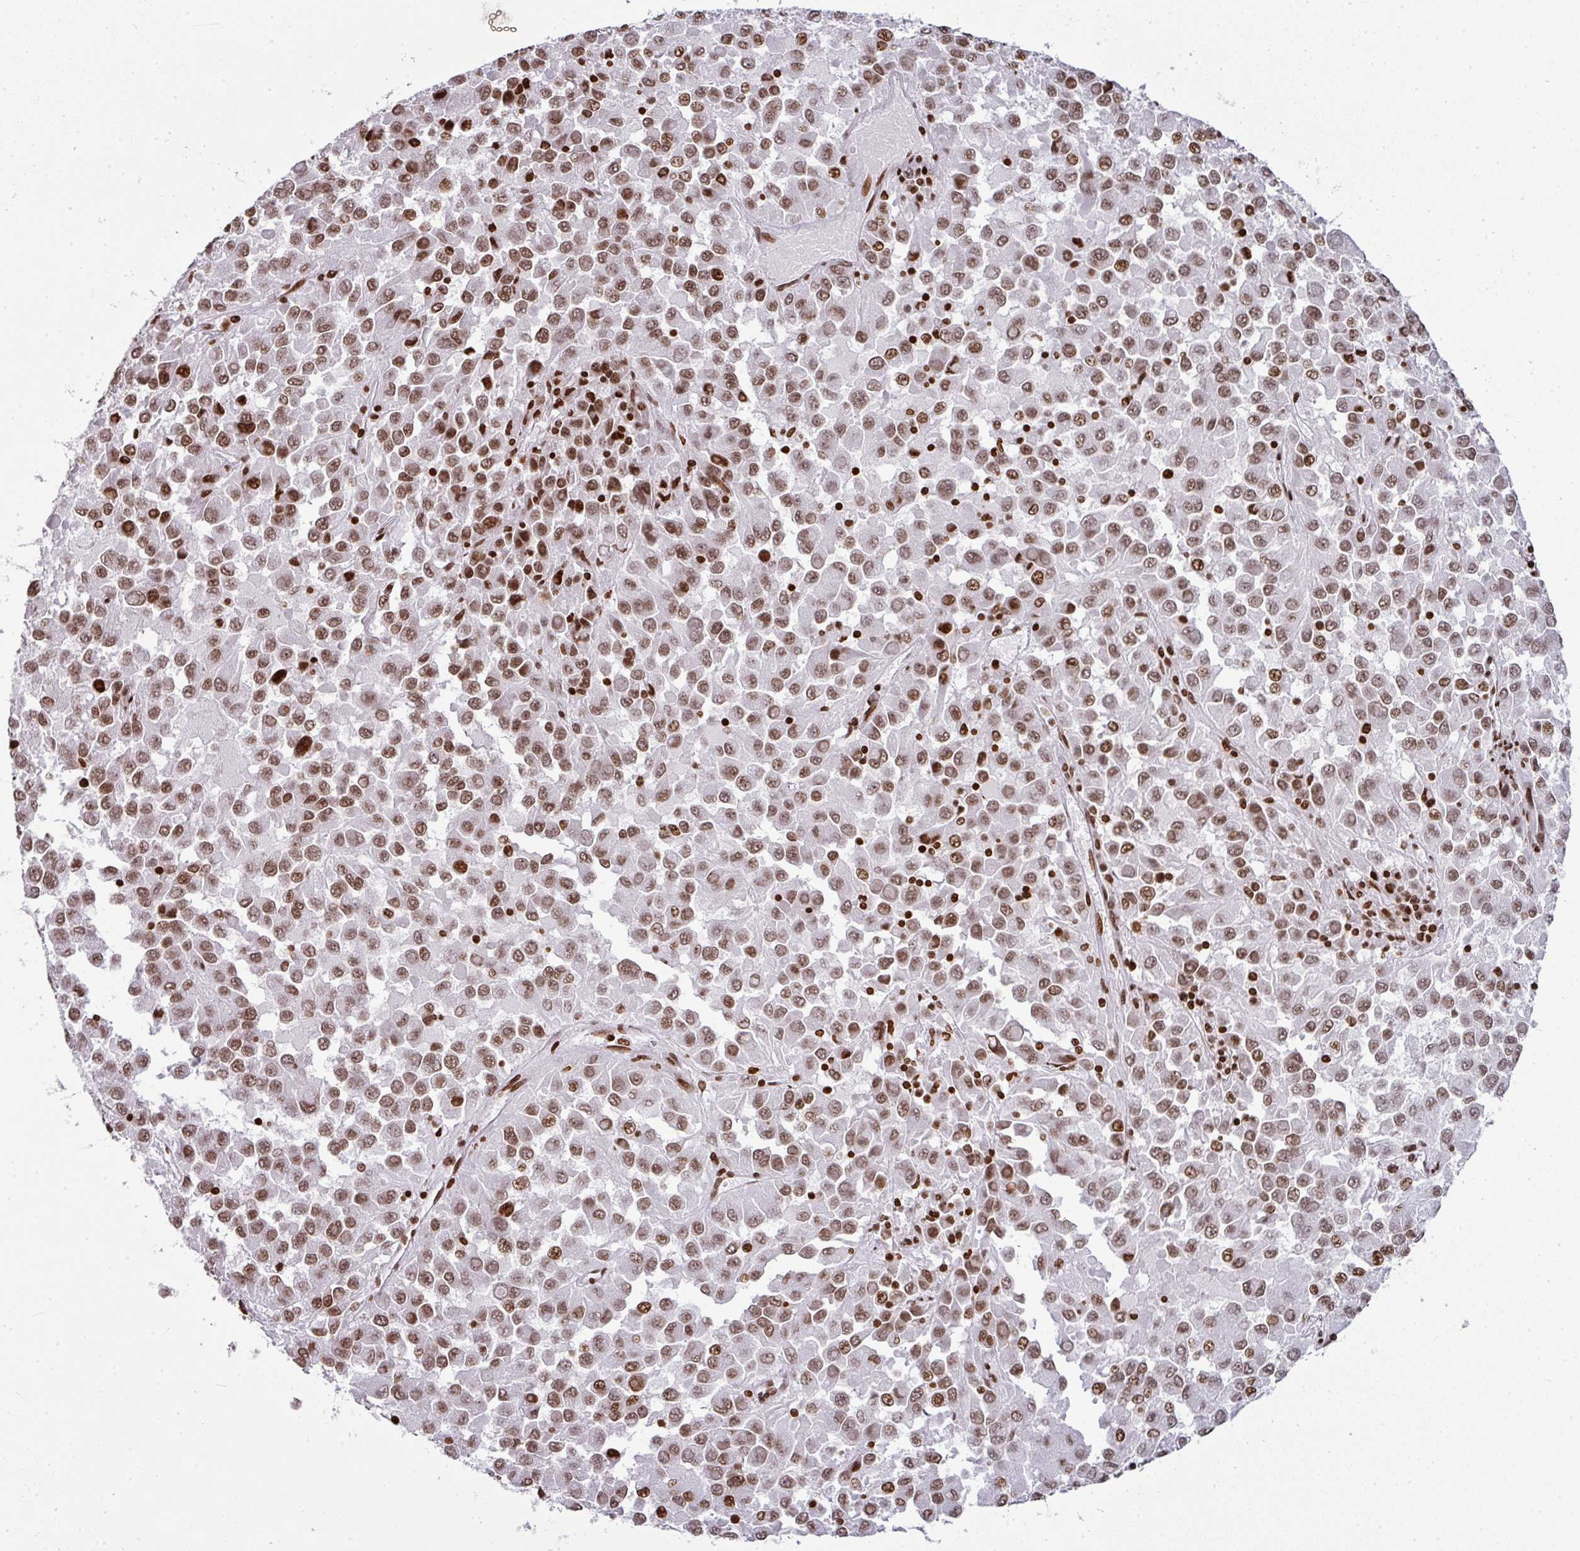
{"staining": {"intensity": "moderate", "quantity": ">75%", "location": "nuclear"}, "tissue": "melanoma", "cell_type": "Tumor cells", "image_type": "cancer", "snomed": [{"axis": "morphology", "description": "Malignant melanoma, Metastatic site"}, {"axis": "topography", "description": "Lung"}], "caption": "Protein staining demonstrates moderate nuclear positivity in about >75% of tumor cells in malignant melanoma (metastatic site).", "gene": "RASL11A", "patient": {"sex": "male", "age": 64}}